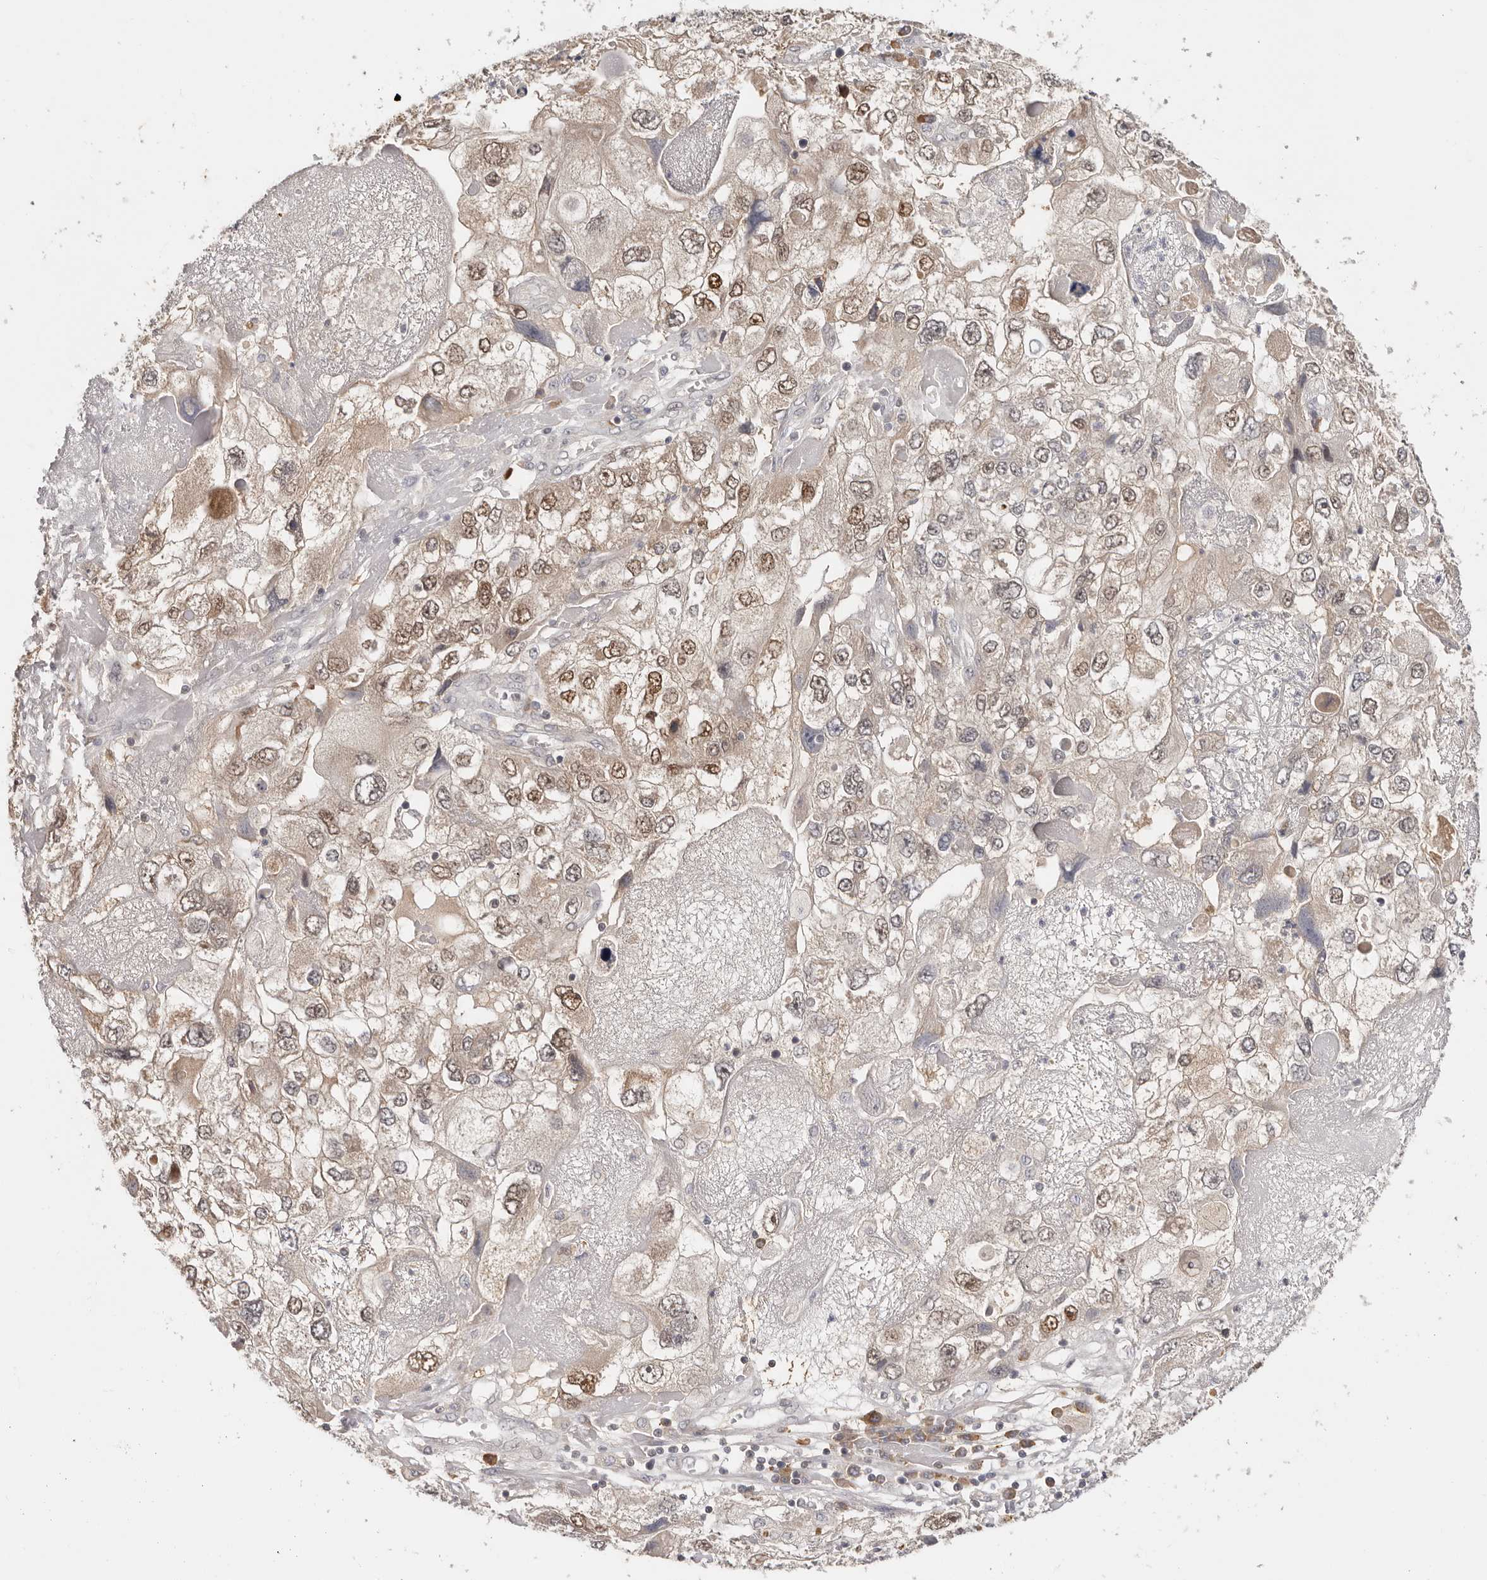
{"staining": {"intensity": "moderate", "quantity": "25%-75%", "location": "nuclear"}, "tissue": "endometrial cancer", "cell_type": "Tumor cells", "image_type": "cancer", "snomed": [{"axis": "morphology", "description": "Adenocarcinoma, NOS"}, {"axis": "topography", "description": "Endometrium"}], "caption": "Immunohistochemistry (IHC) photomicrograph of endometrial adenocarcinoma stained for a protein (brown), which demonstrates medium levels of moderate nuclear expression in about 25%-75% of tumor cells.", "gene": "LARP7", "patient": {"sex": "female", "age": 49}}